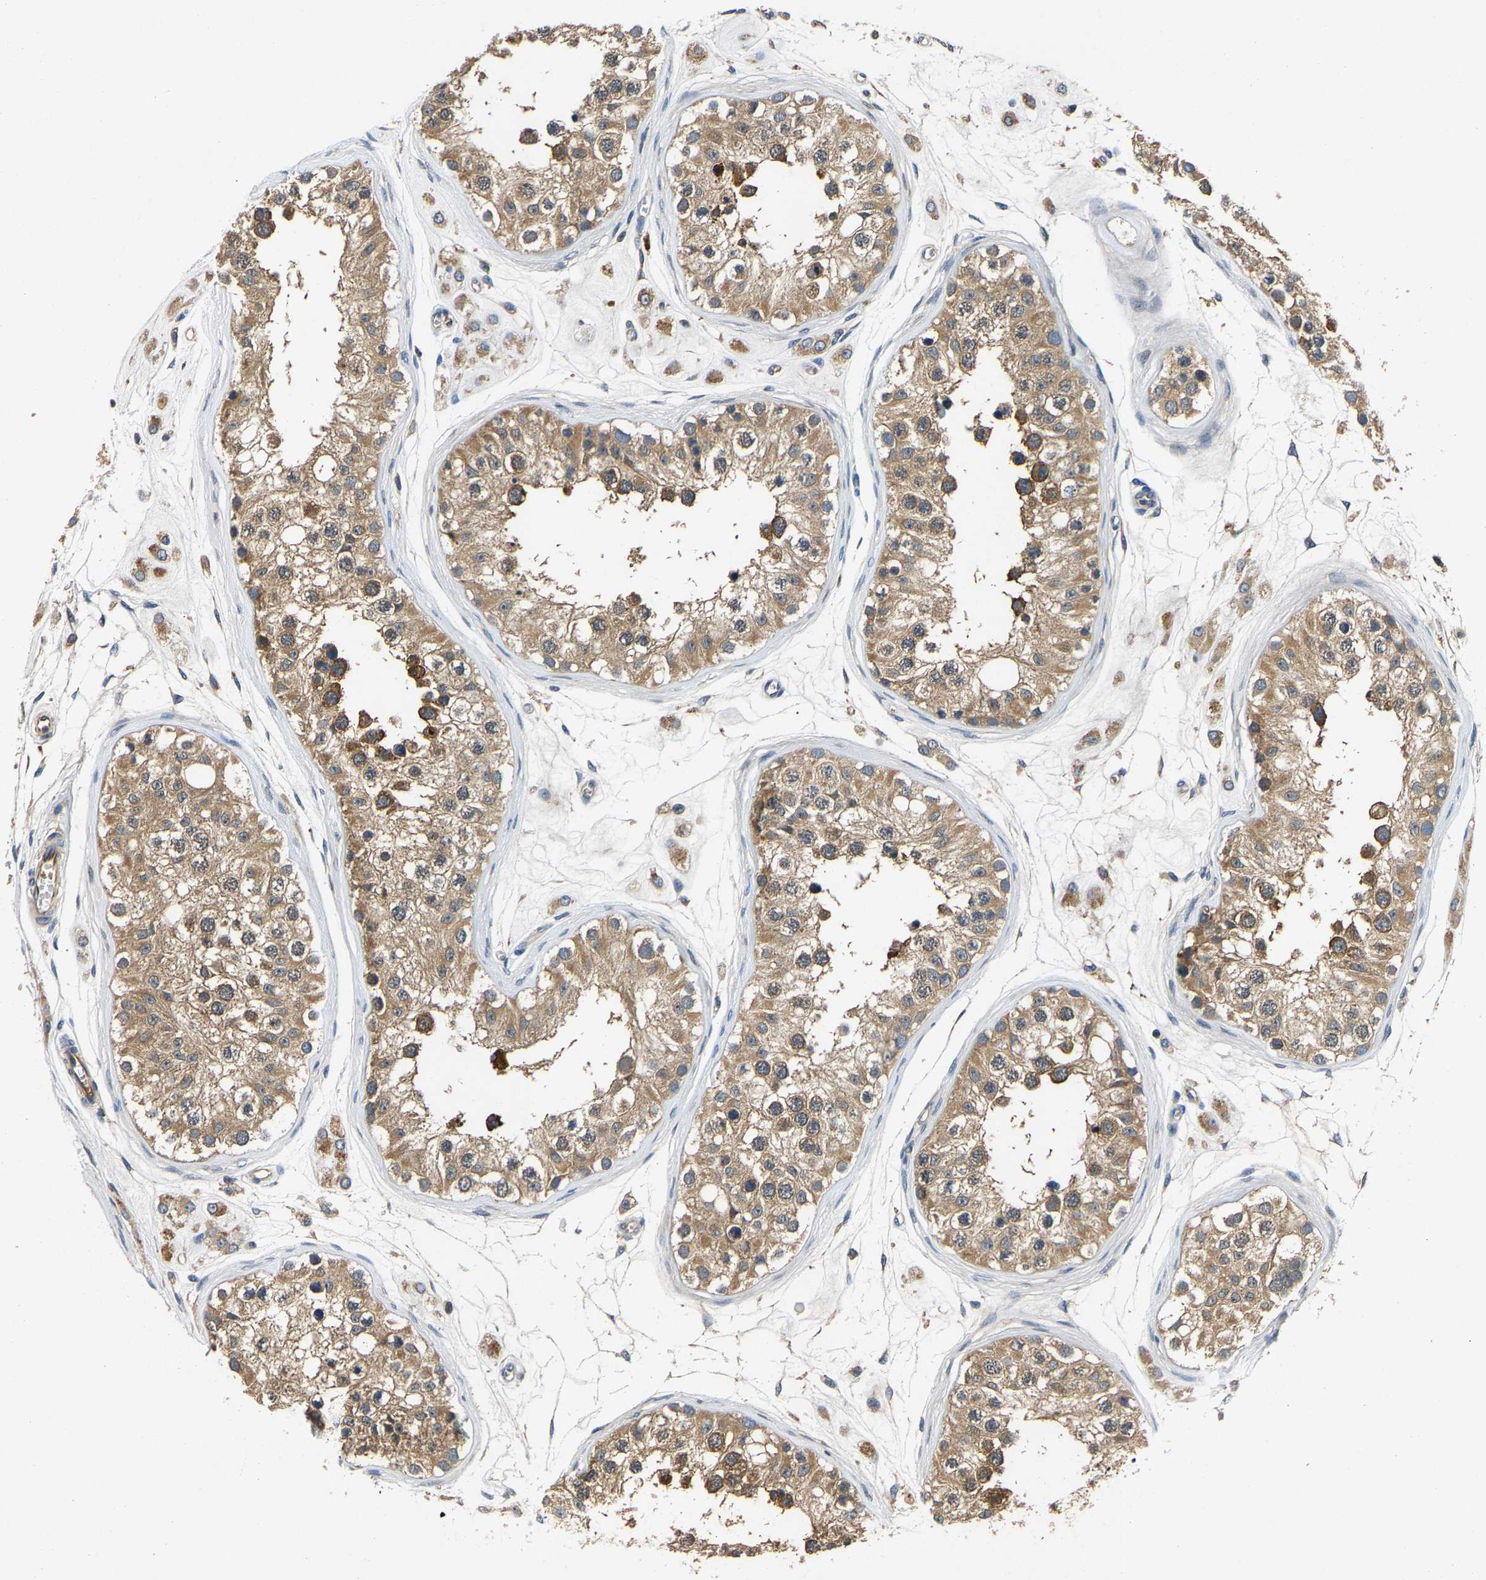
{"staining": {"intensity": "moderate", "quantity": ">75%", "location": "cytoplasmic/membranous"}, "tissue": "testis", "cell_type": "Cells in seminiferous ducts", "image_type": "normal", "snomed": [{"axis": "morphology", "description": "Normal tissue, NOS"}, {"axis": "morphology", "description": "Adenocarcinoma, metastatic, NOS"}, {"axis": "topography", "description": "Testis"}], "caption": "Human testis stained for a protein (brown) exhibits moderate cytoplasmic/membranous positive expression in approximately >75% of cells in seminiferous ducts.", "gene": "AGBL3", "patient": {"sex": "male", "age": 26}}